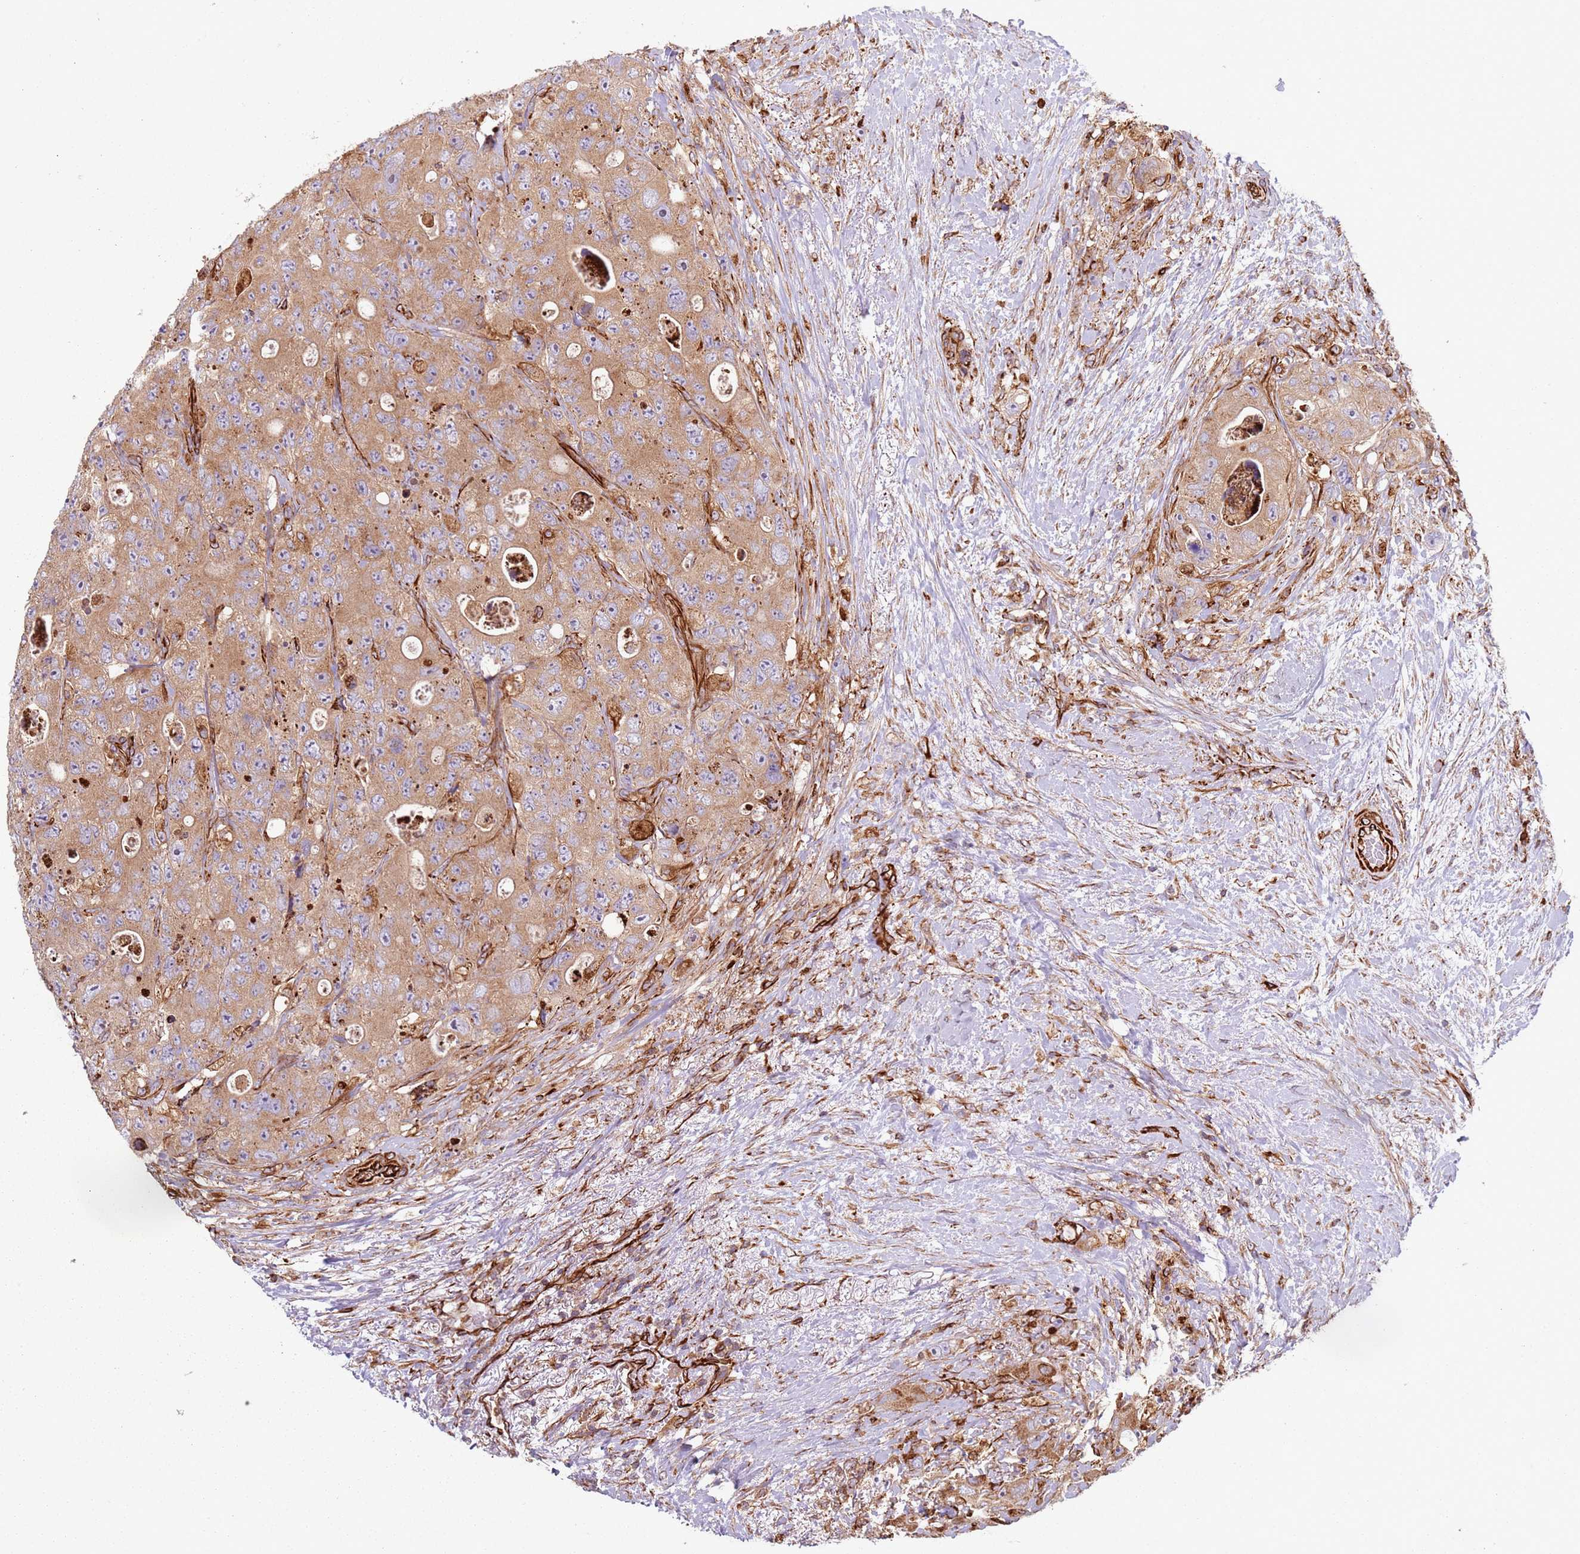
{"staining": {"intensity": "moderate", "quantity": ">75%", "location": "cytoplasmic/membranous"}, "tissue": "colorectal cancer", "cell_type": "Tumor cells", "image_type": "cancer", "snomed": [{"axis": "morphology", "description": "Adenocarcinoma, NOS"}, {"axis": "topography", "description": "Colon"}], "caption": "Colorectal adenocarcinoma stained with a protein marker shows moderate staining in tumor cells.", "gene": "SNAPIN", "patient": {"sex": "female", "age": 46}}